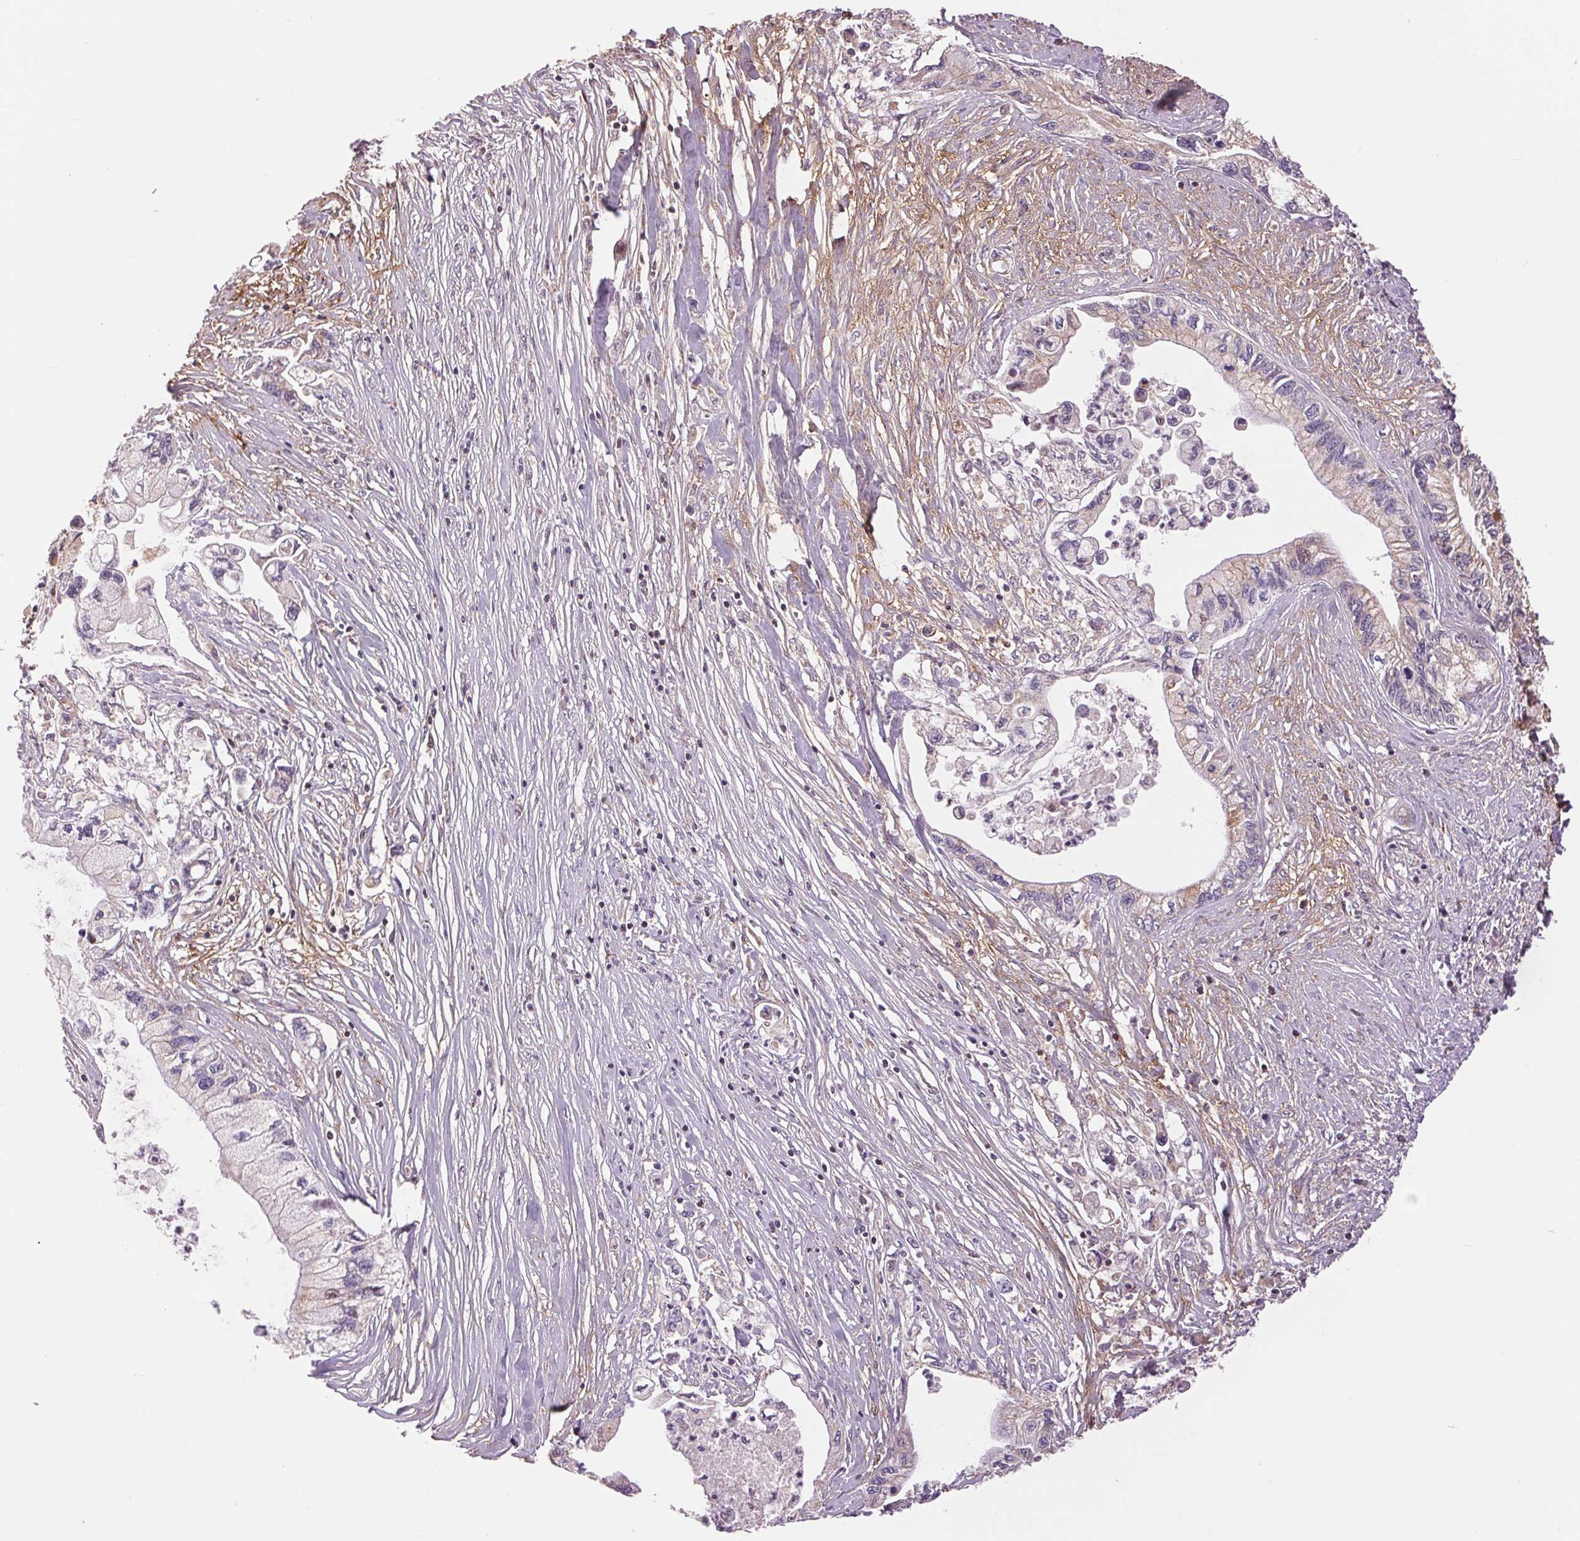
{"staining": {"intensity": "negative", "quantity": "none", "location": "none"}, "tissue": "pancreatic cancer", "cell_type": "Tumor cells", "image_type": "cancer", "snomed": [{"axis": "morphology", "description": "Adenocarcinoma, NOS"}, {"axis": "topography", "description": "Pancreas"}], "caption": "Tumor cells show no significant protein expression in pancreatic cancer. (DAB (3,3'-diaminobenzidine) IHC with hematoxylin counter stain).", "gene": "DGUOK", "patient": {"sex": "male", "age": 61}}